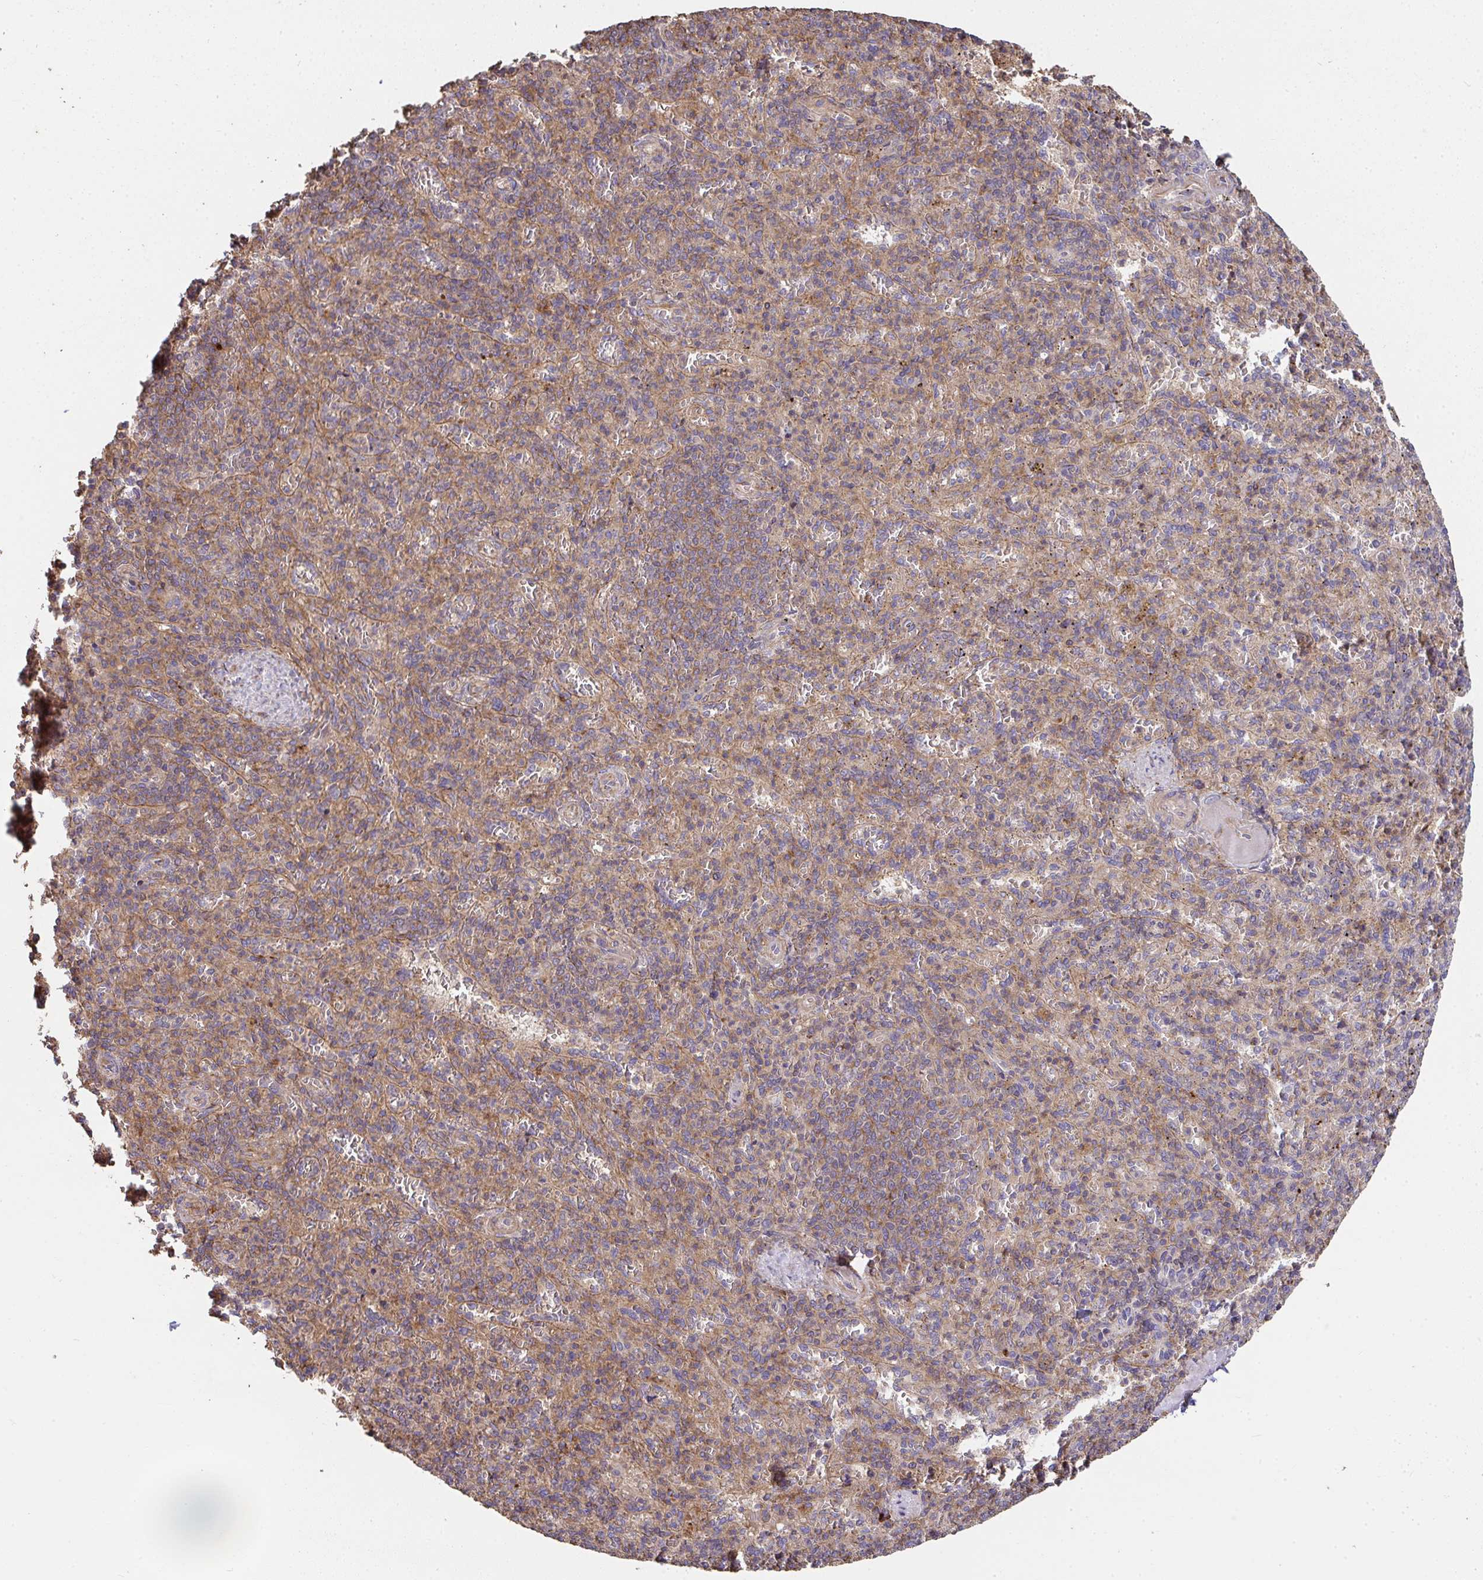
{"staining": {"intensity": "moderate", "quantity": ">75%", "location": "cytoplasmic/membranous"}, "tissue": "spleen", "cell_type": "Cells in red pulp", "image_type": "normal", "snomed": [{"axis": "morphology", "description": "Normal tissue, NOS"}, {"axis": "topography", "description": "Spleen"}], "caption": "This micrograph reveals IHC staining of normal human spleen, with medium moderate cytoplasmic/membranous expression in approximately >75% of cells in red pulp.", "gene": "TNMD", "patient": {"sex": "female", "age": 74}}